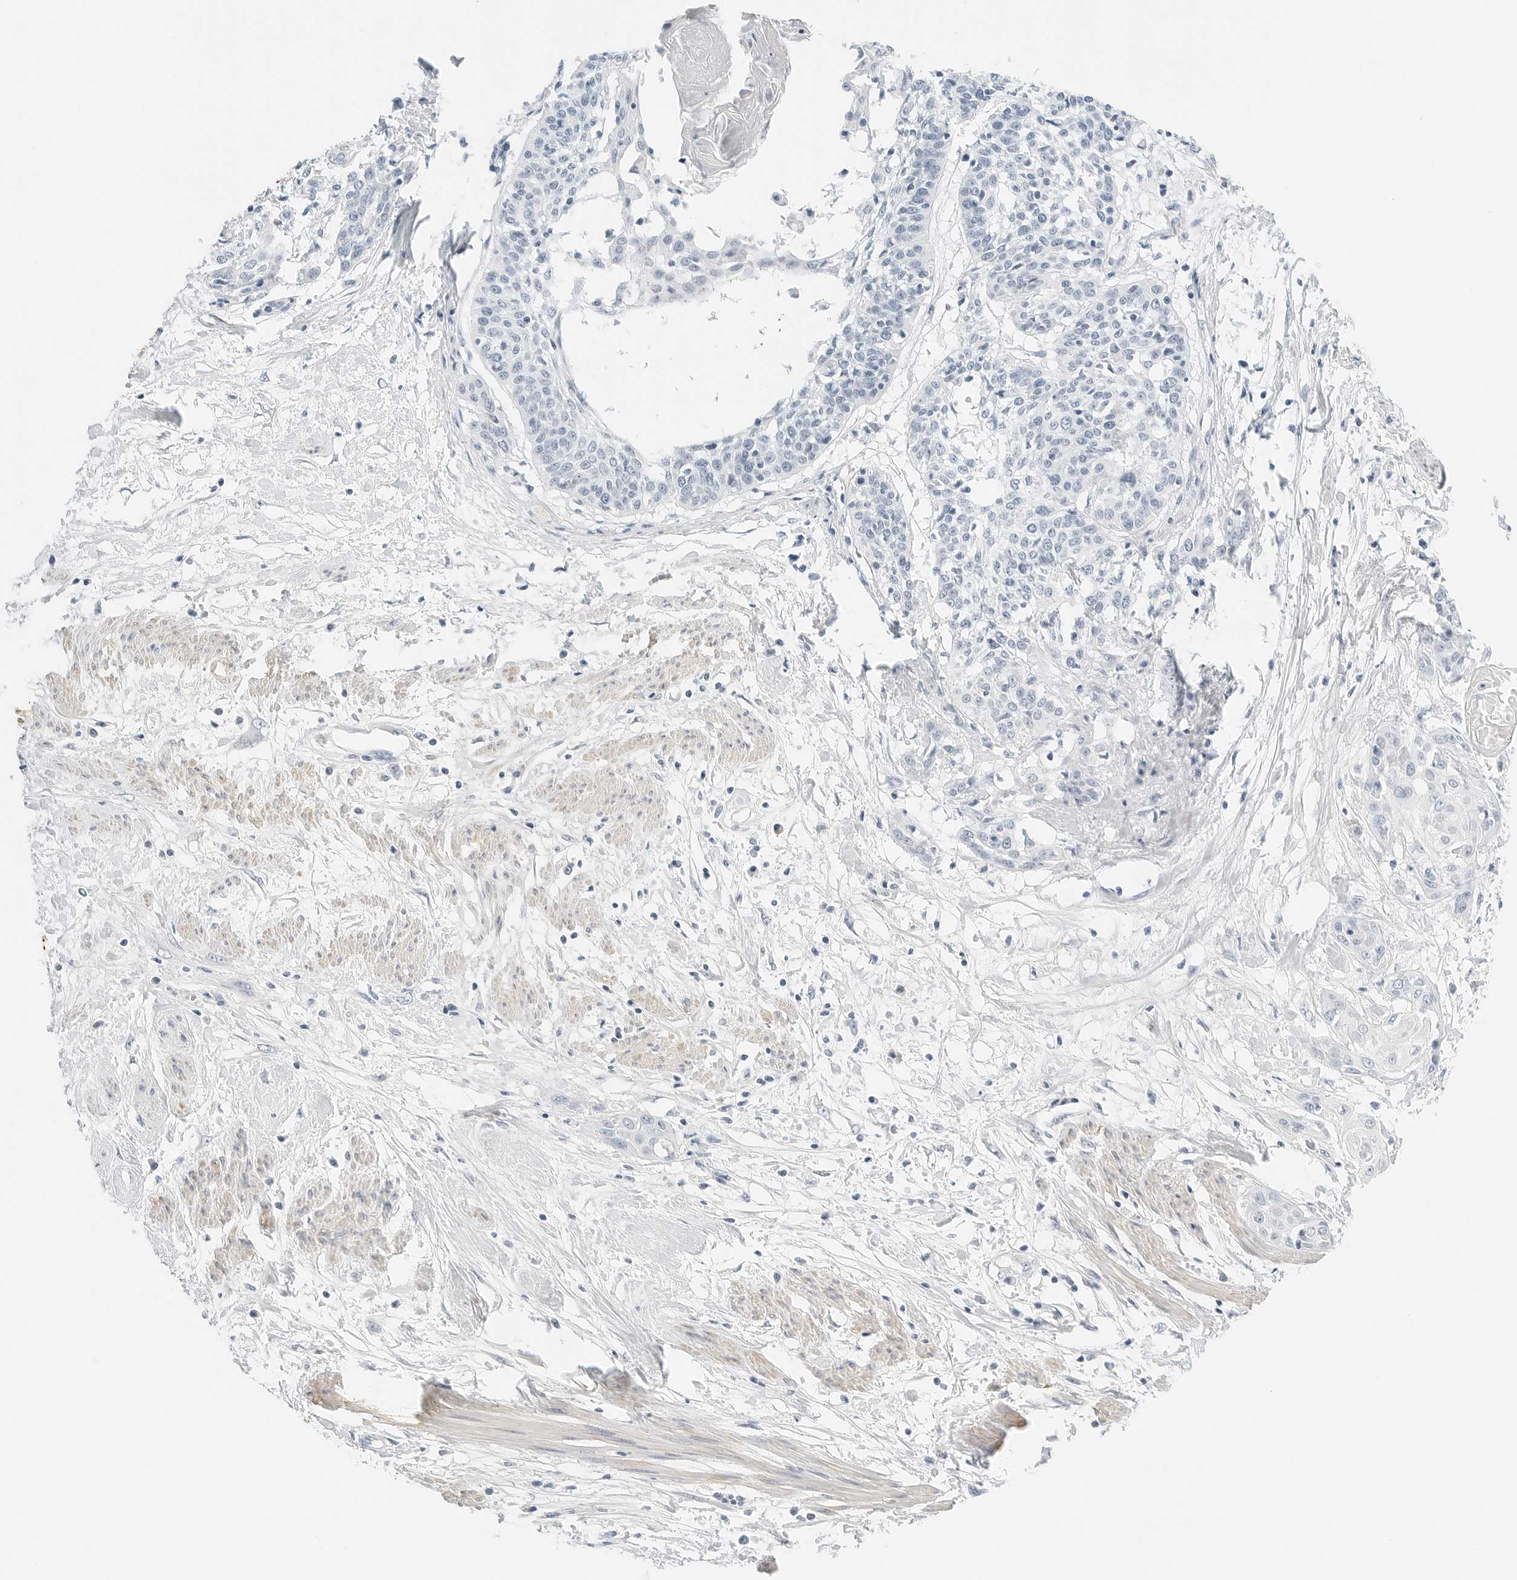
{"staining": {"intensity": "negative", "quantity": "none", "location": "none"}, "tissue": "cervical cancer", "cell_type": "Tumor cells", "image_type": "cancer", "snomed": [{"axis": "morphology", "description": "Squamous cell carcinoma, NOS"}, {"axis": "topography", "description": "Cervix"}], "caption": "Micrograph shows no protein expression in tumor cells of cervical cancer tissue.", "gene": "PKDCC", "patient": {"sex": "female", "age": 57}}